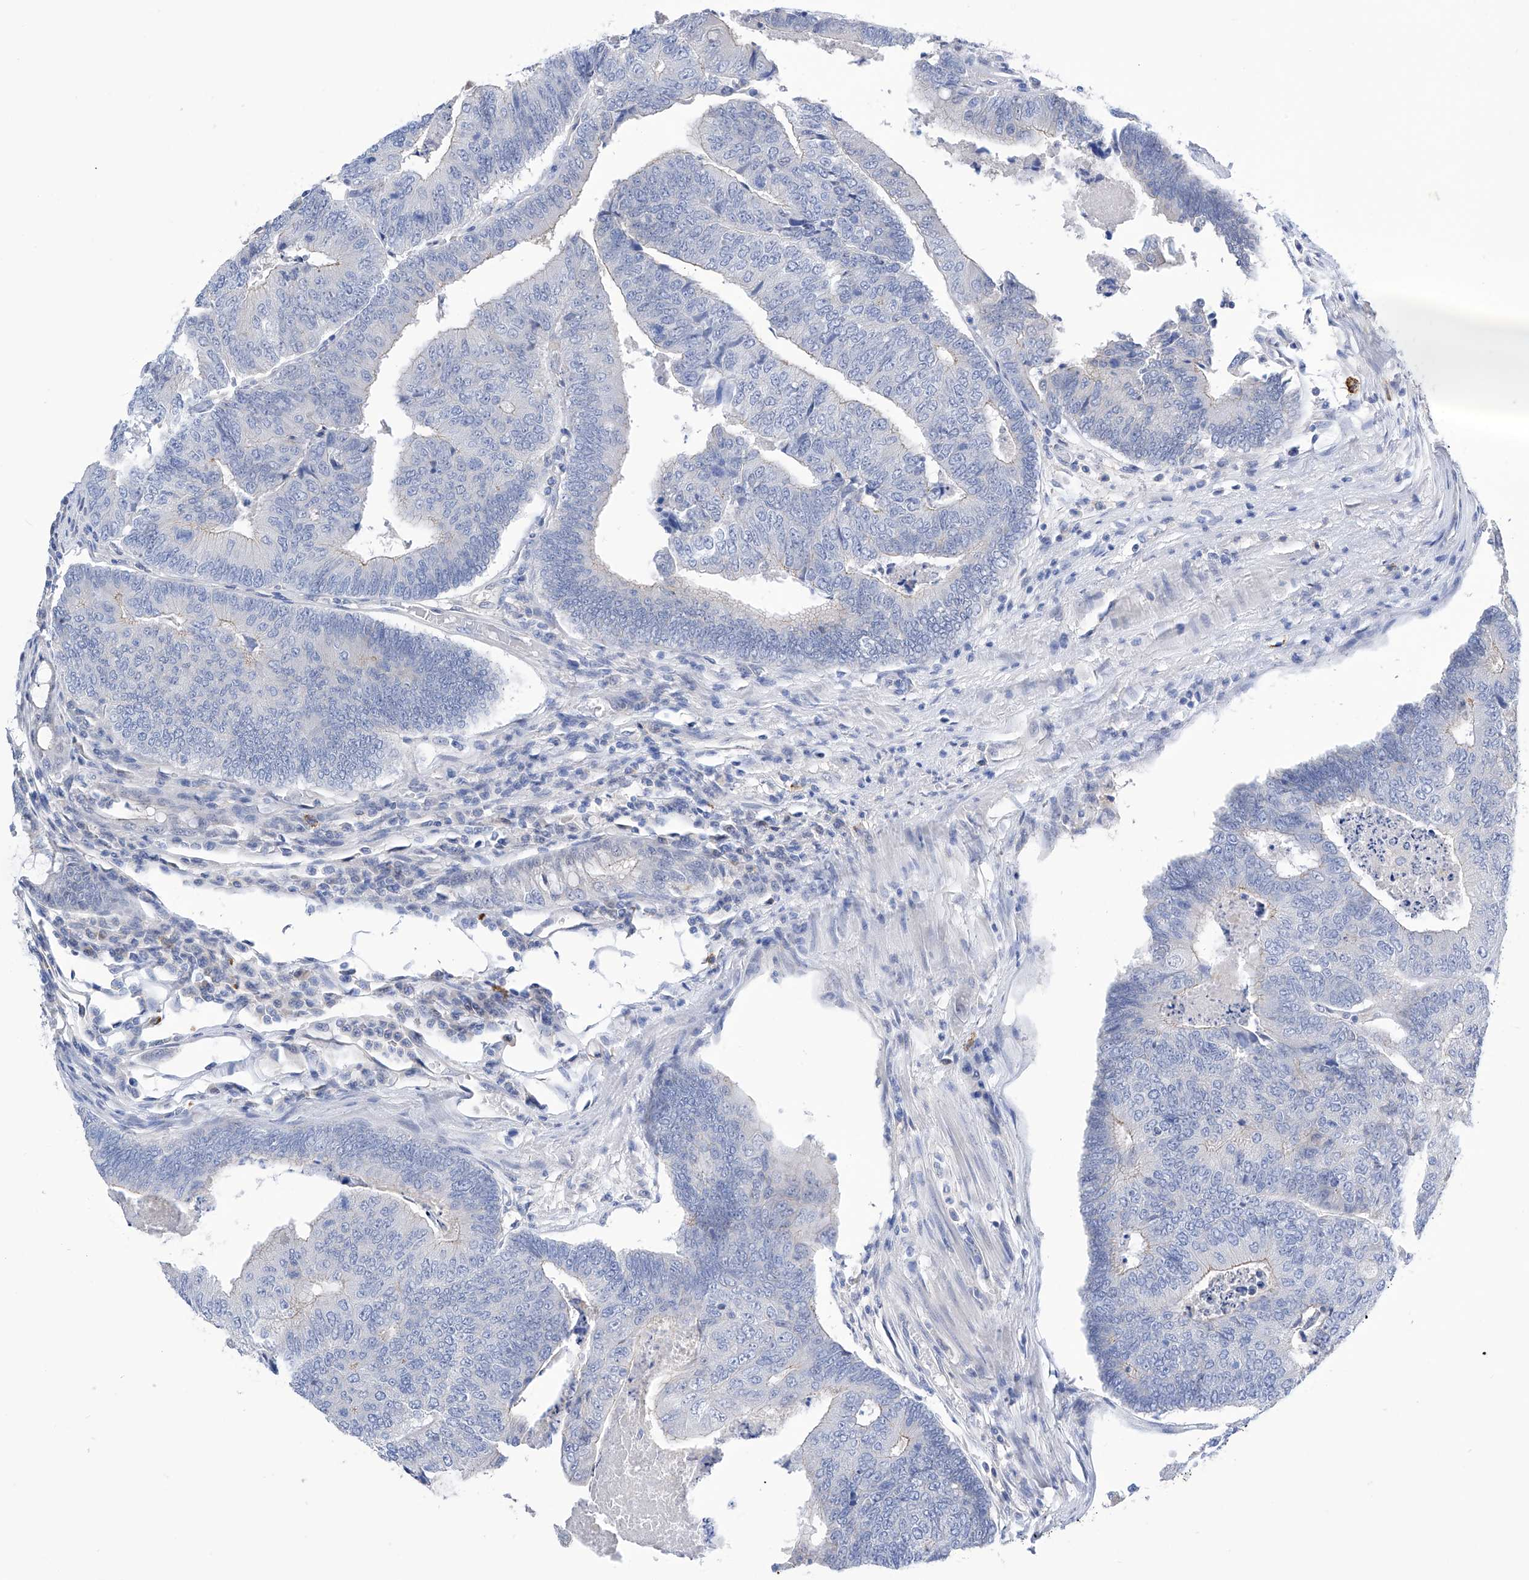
{"staining": {"intensity": "negative", "quantity": "none", "location": "none"}, "tissue": "colorectal cancer", "cell_type": "Tumor cells", "image_type": "cancer", "snomed": [{"axis": "morphology", "description": "Adenocarcinoma, NOS"}, {"axis": "topography", "description": "Colon"}], "caption": "Photomicrograph shows no protein positivity in tumor cells of colorectal adenocarcinoma tissue.", "gene": "PGM3", "patient": {"sex": "female", "age": 67}}